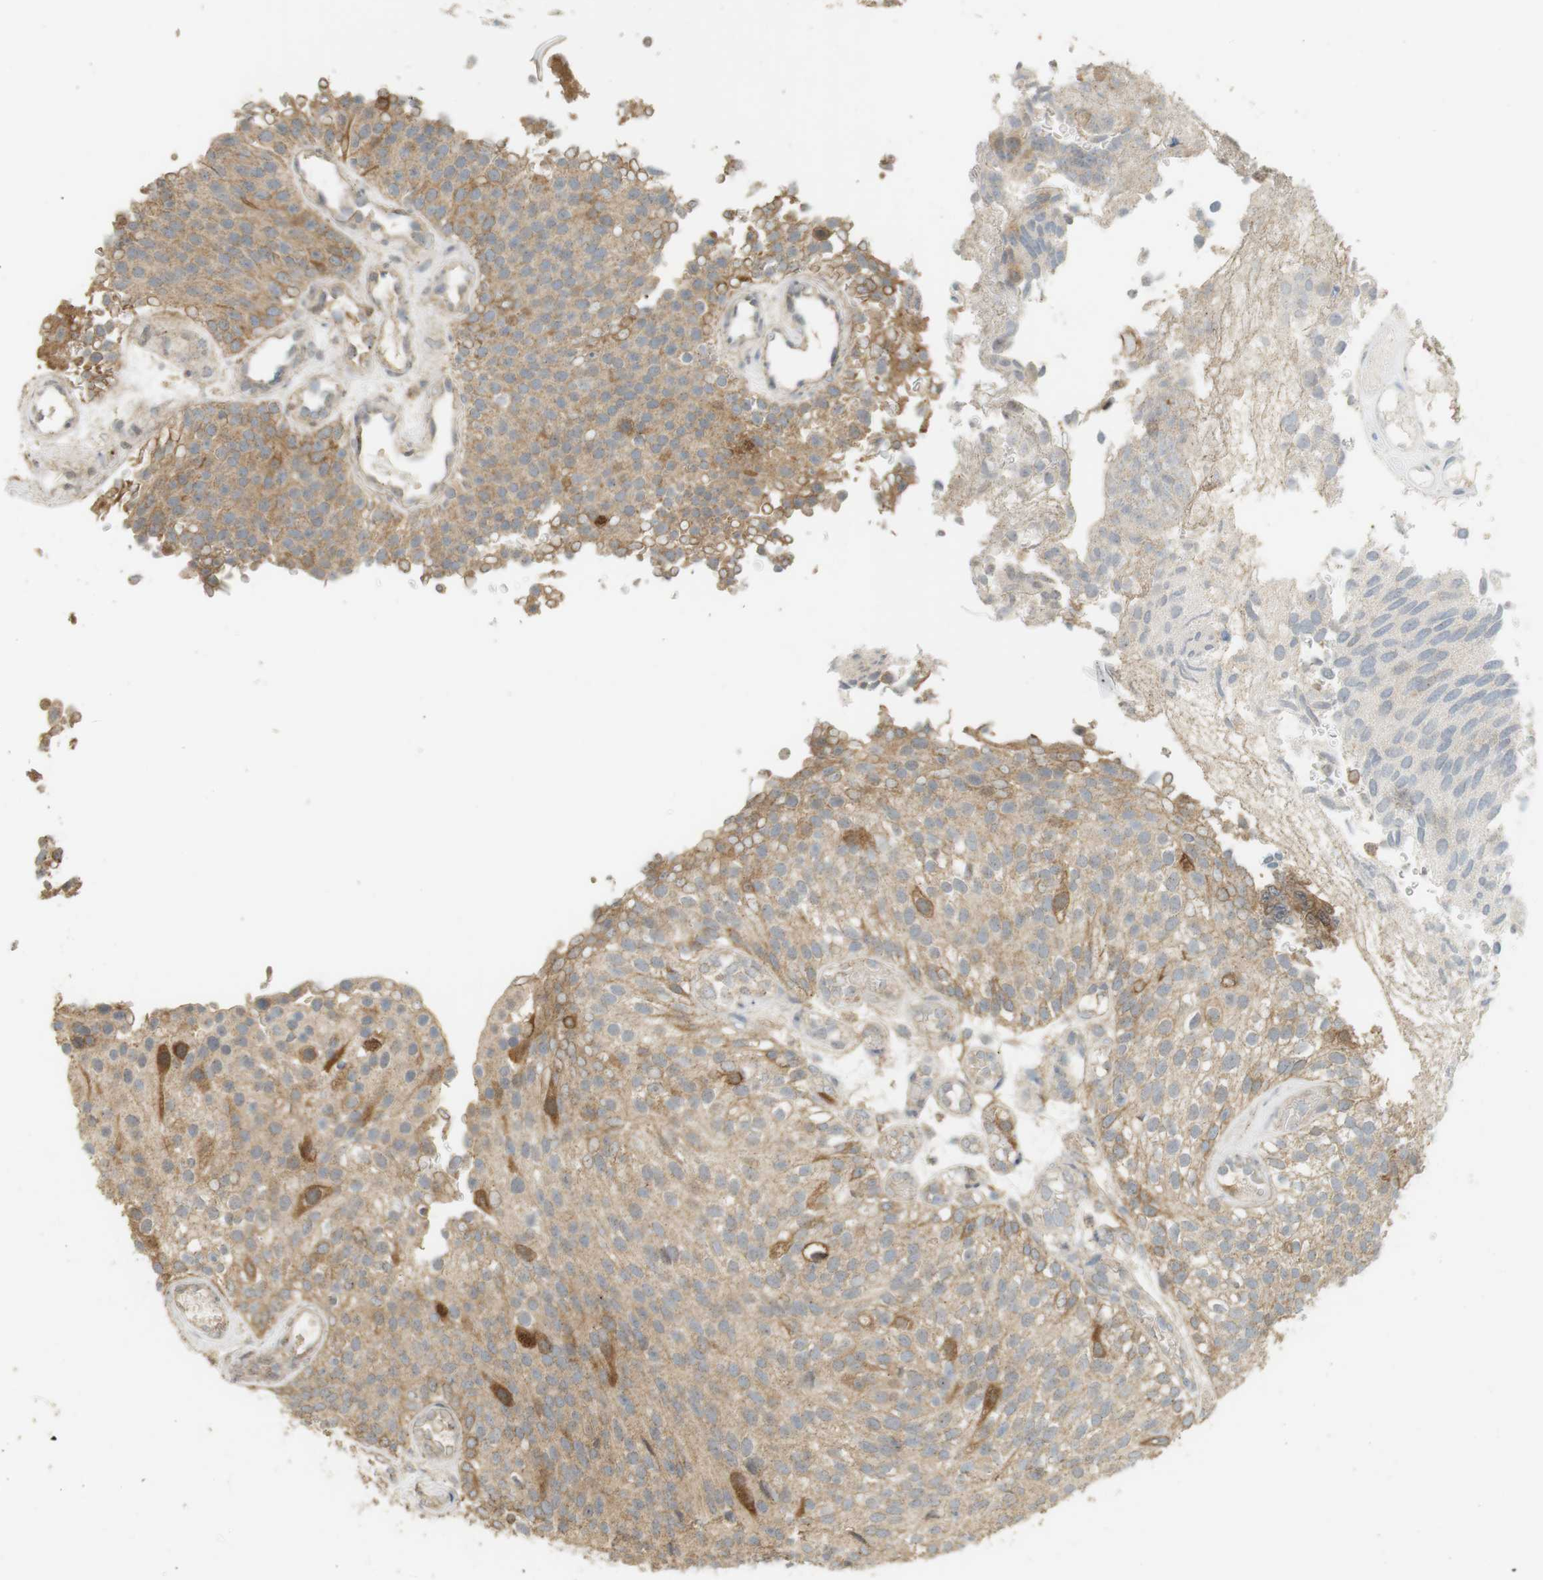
{"staining": {"intensity": "strong", "quantity": "<25%", "location": "cytoplasmic/membranous"}, "tissue": "urothelial cancer", "cell_type": "Tumor cells", "image_type": "cancer", "snomed": [{"axis": "morphology", "description": "Urothelial carcinoma, Low grade"}, {"axis": "topography", "description": "Urinary bladder"}], "caption": "An IHC image of neoplastic tissue is shown. Protein staining in brown highlights strong cytoplasmic/membranous positivity in urothelial cancer within tumor cells.", "gene": "TTK", "patient": {"sex": "male", "age": 78}}